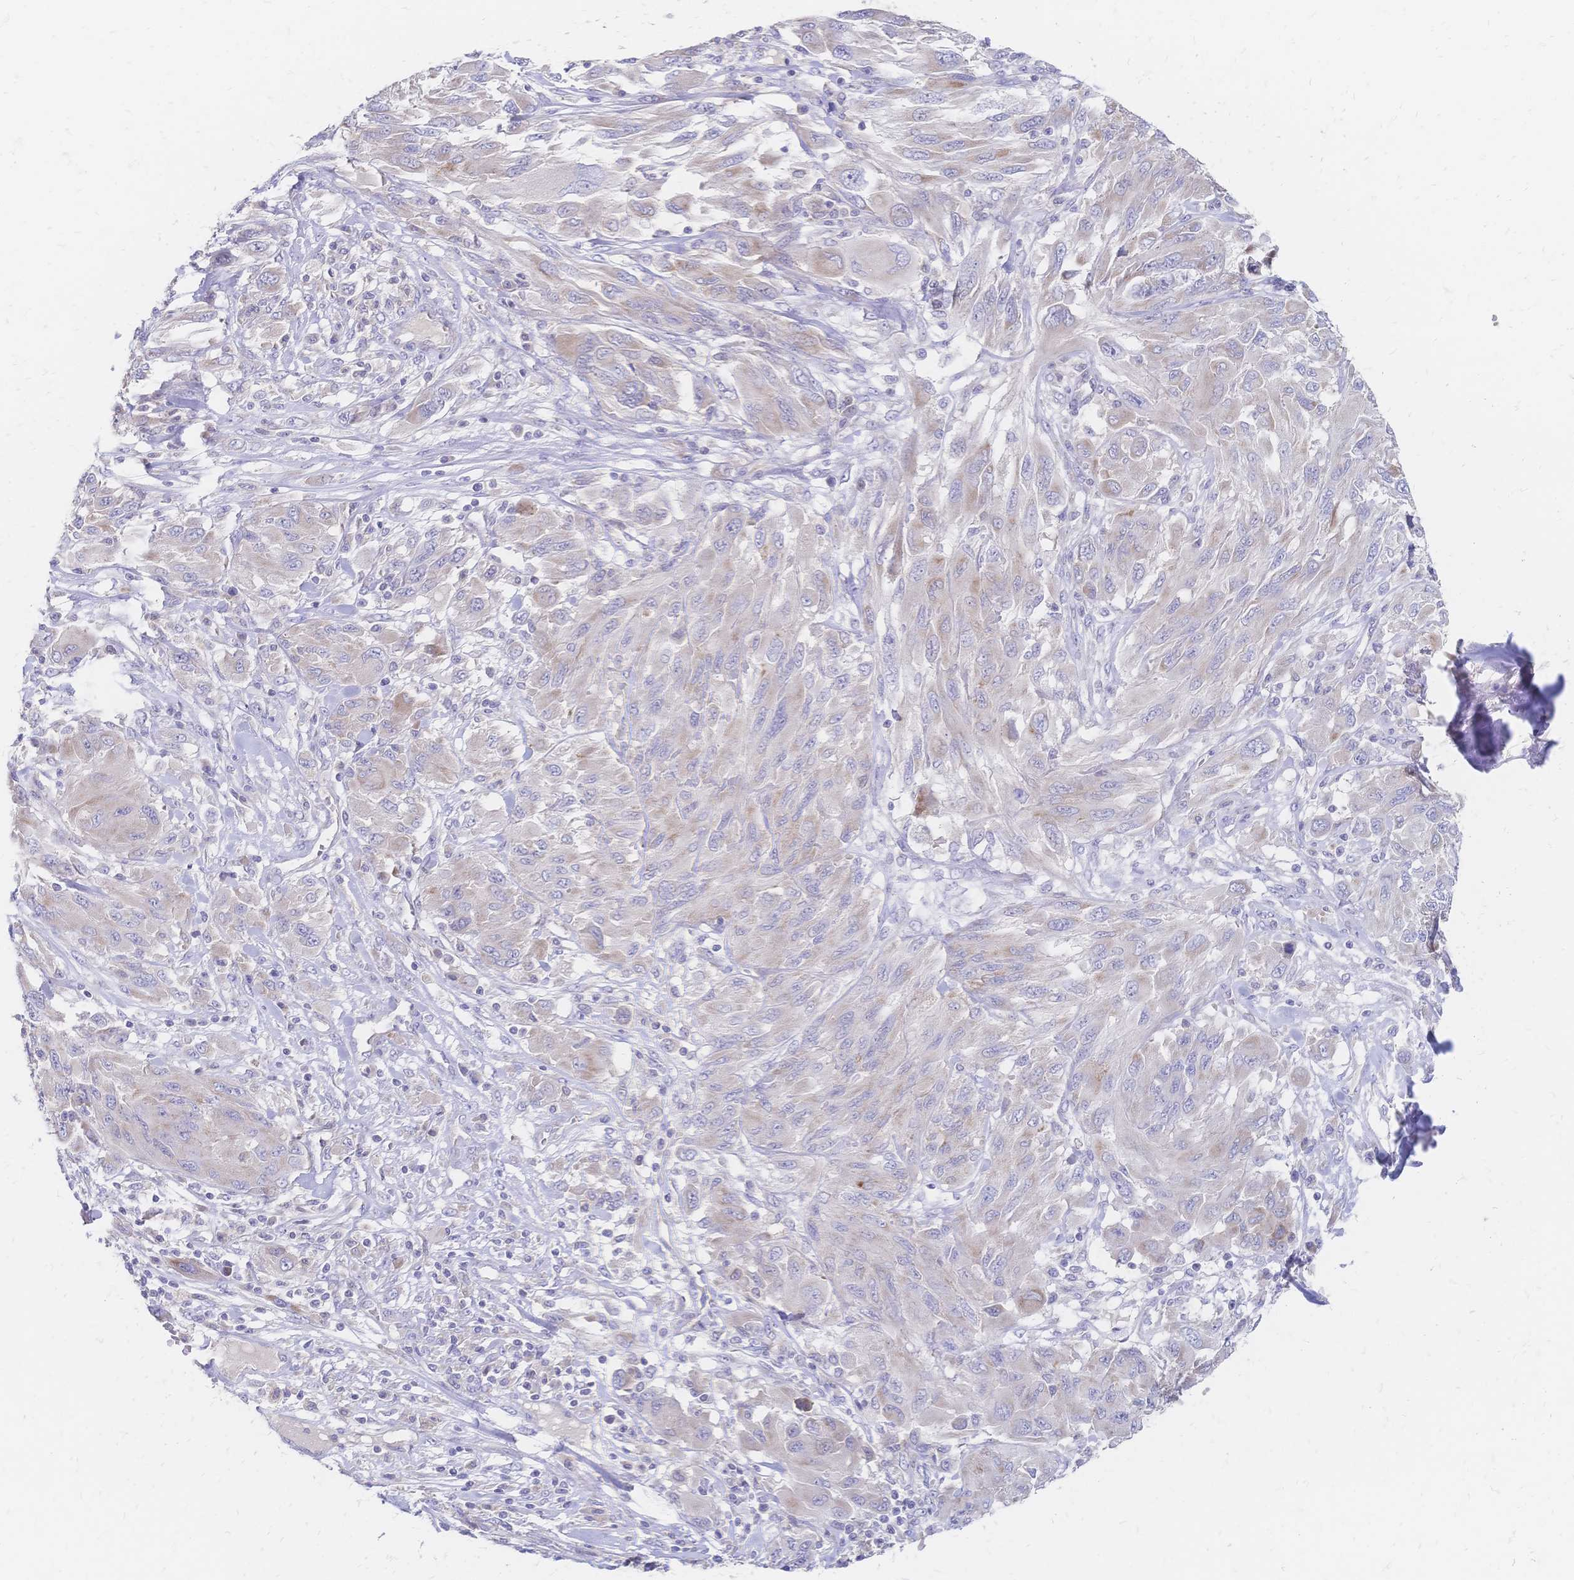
{"staining": {"intensity": "weak", "quantity": "<25%", "location": "cytoplasmic/membranous"}, "tissue": "melanoma", "cell_type": "Tumor cells", "image_type": "cancer", "snomed": [{"axis": "morphology", "description": "Malignant melanoma, NOS"}, {"axis": "topography", "description": "Skin"}], "caption": "Image shows no protein expression in tumor cells of malignant melanoma tissue.", "gene": "VWC2L", "patient": {"sex": "female", "age": 91}}